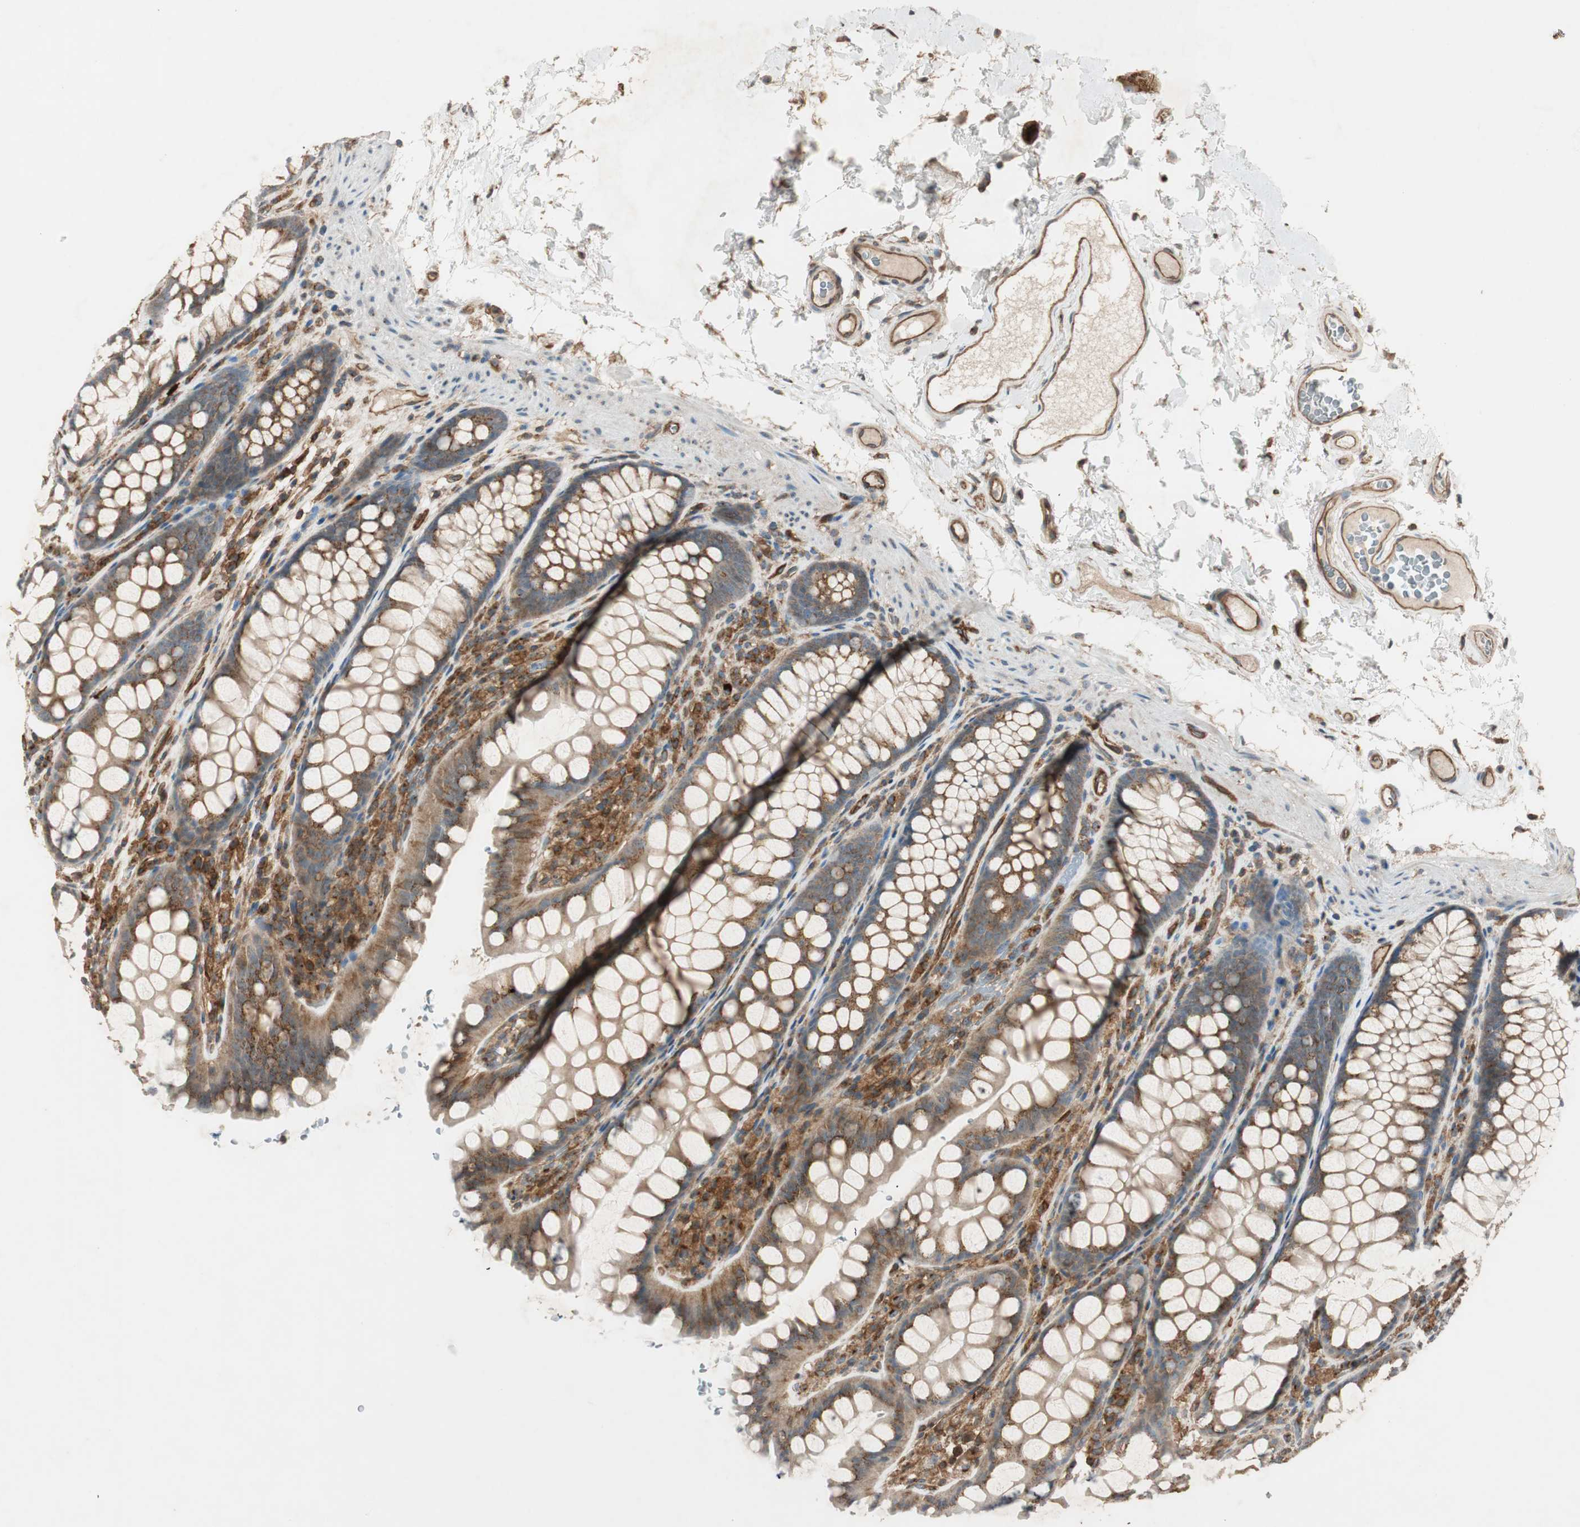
{"staining": {"intensity": "moderate", "quantity": ">75%", "location": "cytoplasmic/membranous"}, "tissue": "colon", "cell_type": "Endothelial cells", "image_type": "normal", "snomed": [{"axis": "morphology", "description": "Normal tissue, NOS"}, {"axis": "topography", "description": "Colon"}], "caption": "Colon was stained to show a protein in brown. There is medium levels of moderate cytoplasmic/membranous positivity in about >75% of endothelial cells. (IHC, brightfield microscopy, high magnification).", "gene": "BTN3A3", "patient": {"sex": "female", "age": 55}}